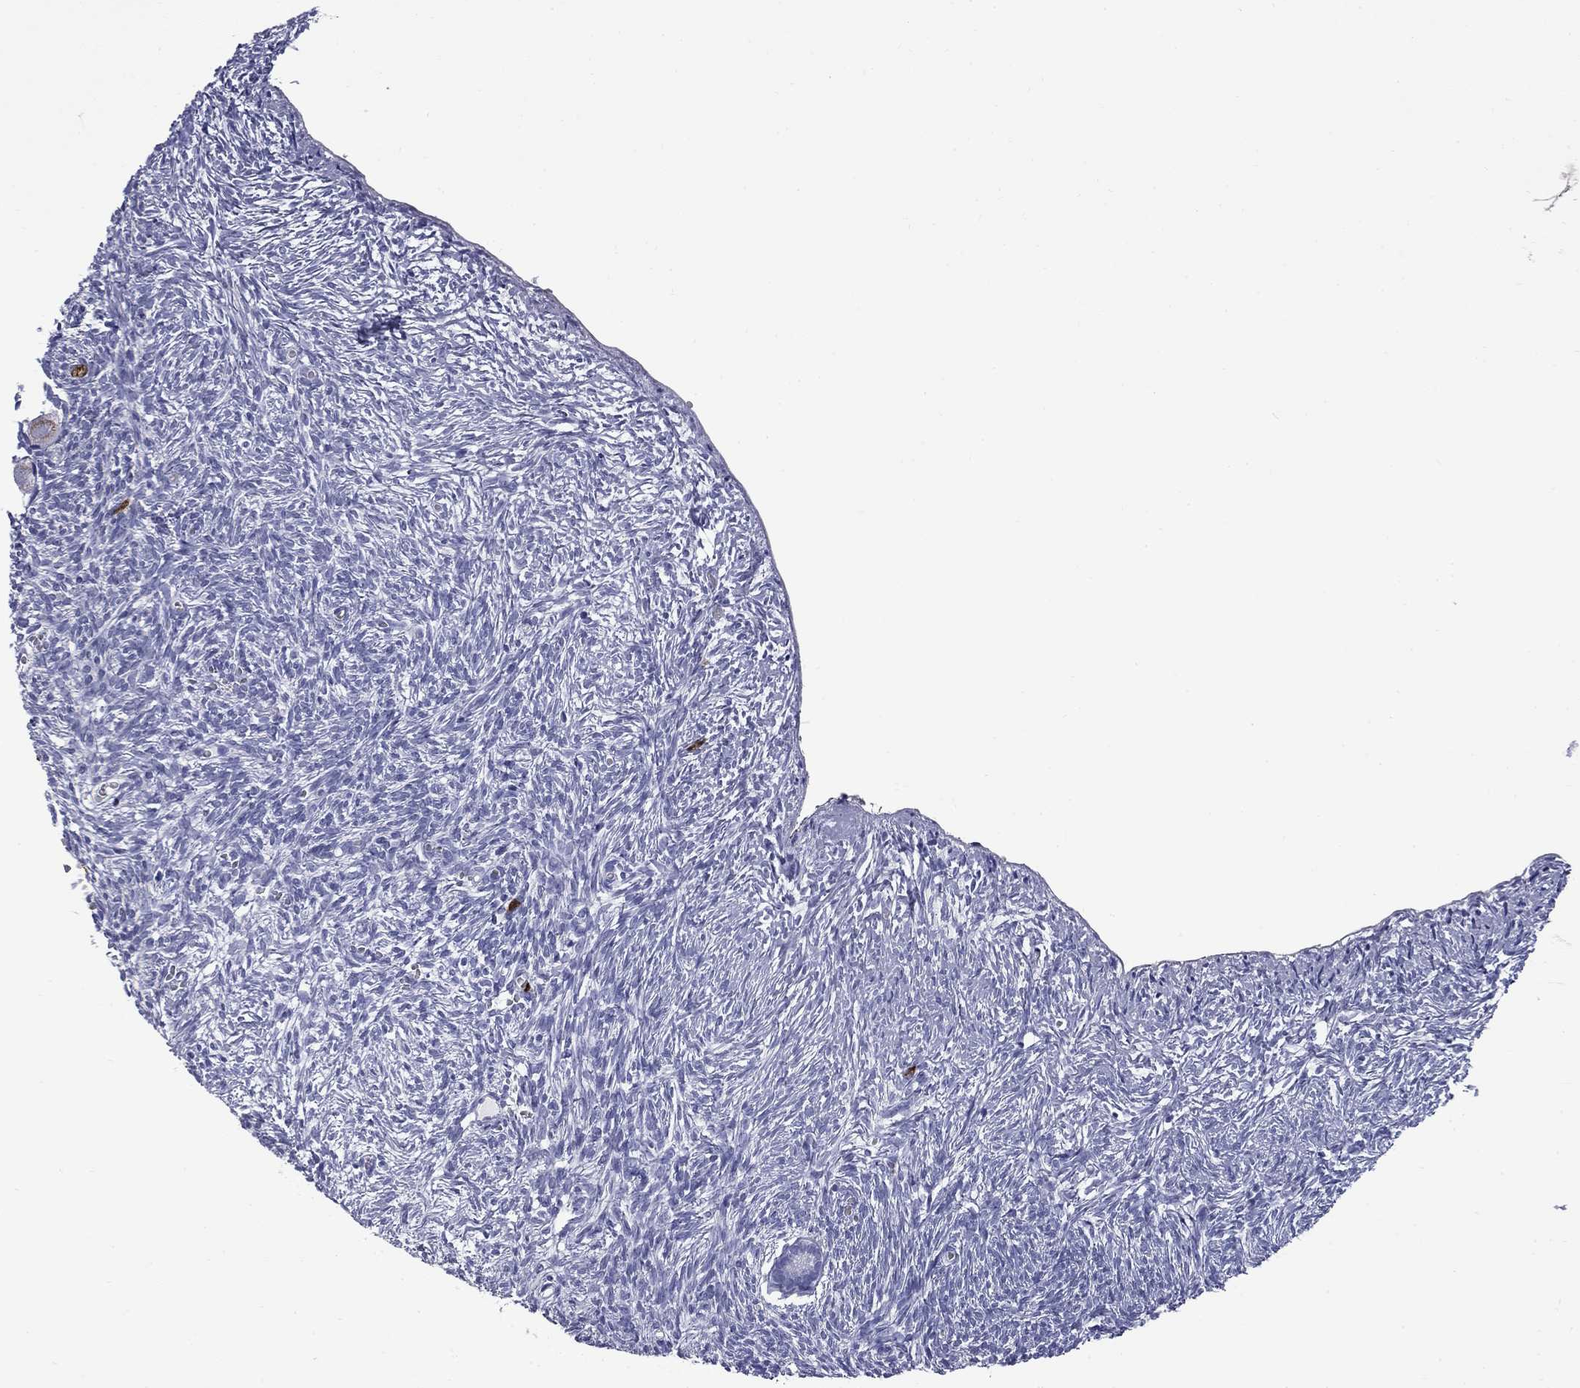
{"staining": {"intensity": "weak", "quantity": "<25%", "location": "cytoplasmic/membranous"}, "tissue": "ovary", "cell_type": "Follicle cells", "image_type": "normal", "snomed": [{"axis": "morphology", "description": "Normal tissue, NOS"}, {"axis": "topography", "description": "Ovary"}], "caption": "Immunohistochemical staining of benign ovary exhibits no significant expression in follicle cells.", "gene": "TRIM29", "patient": {"sex": "female", "age": 43}}